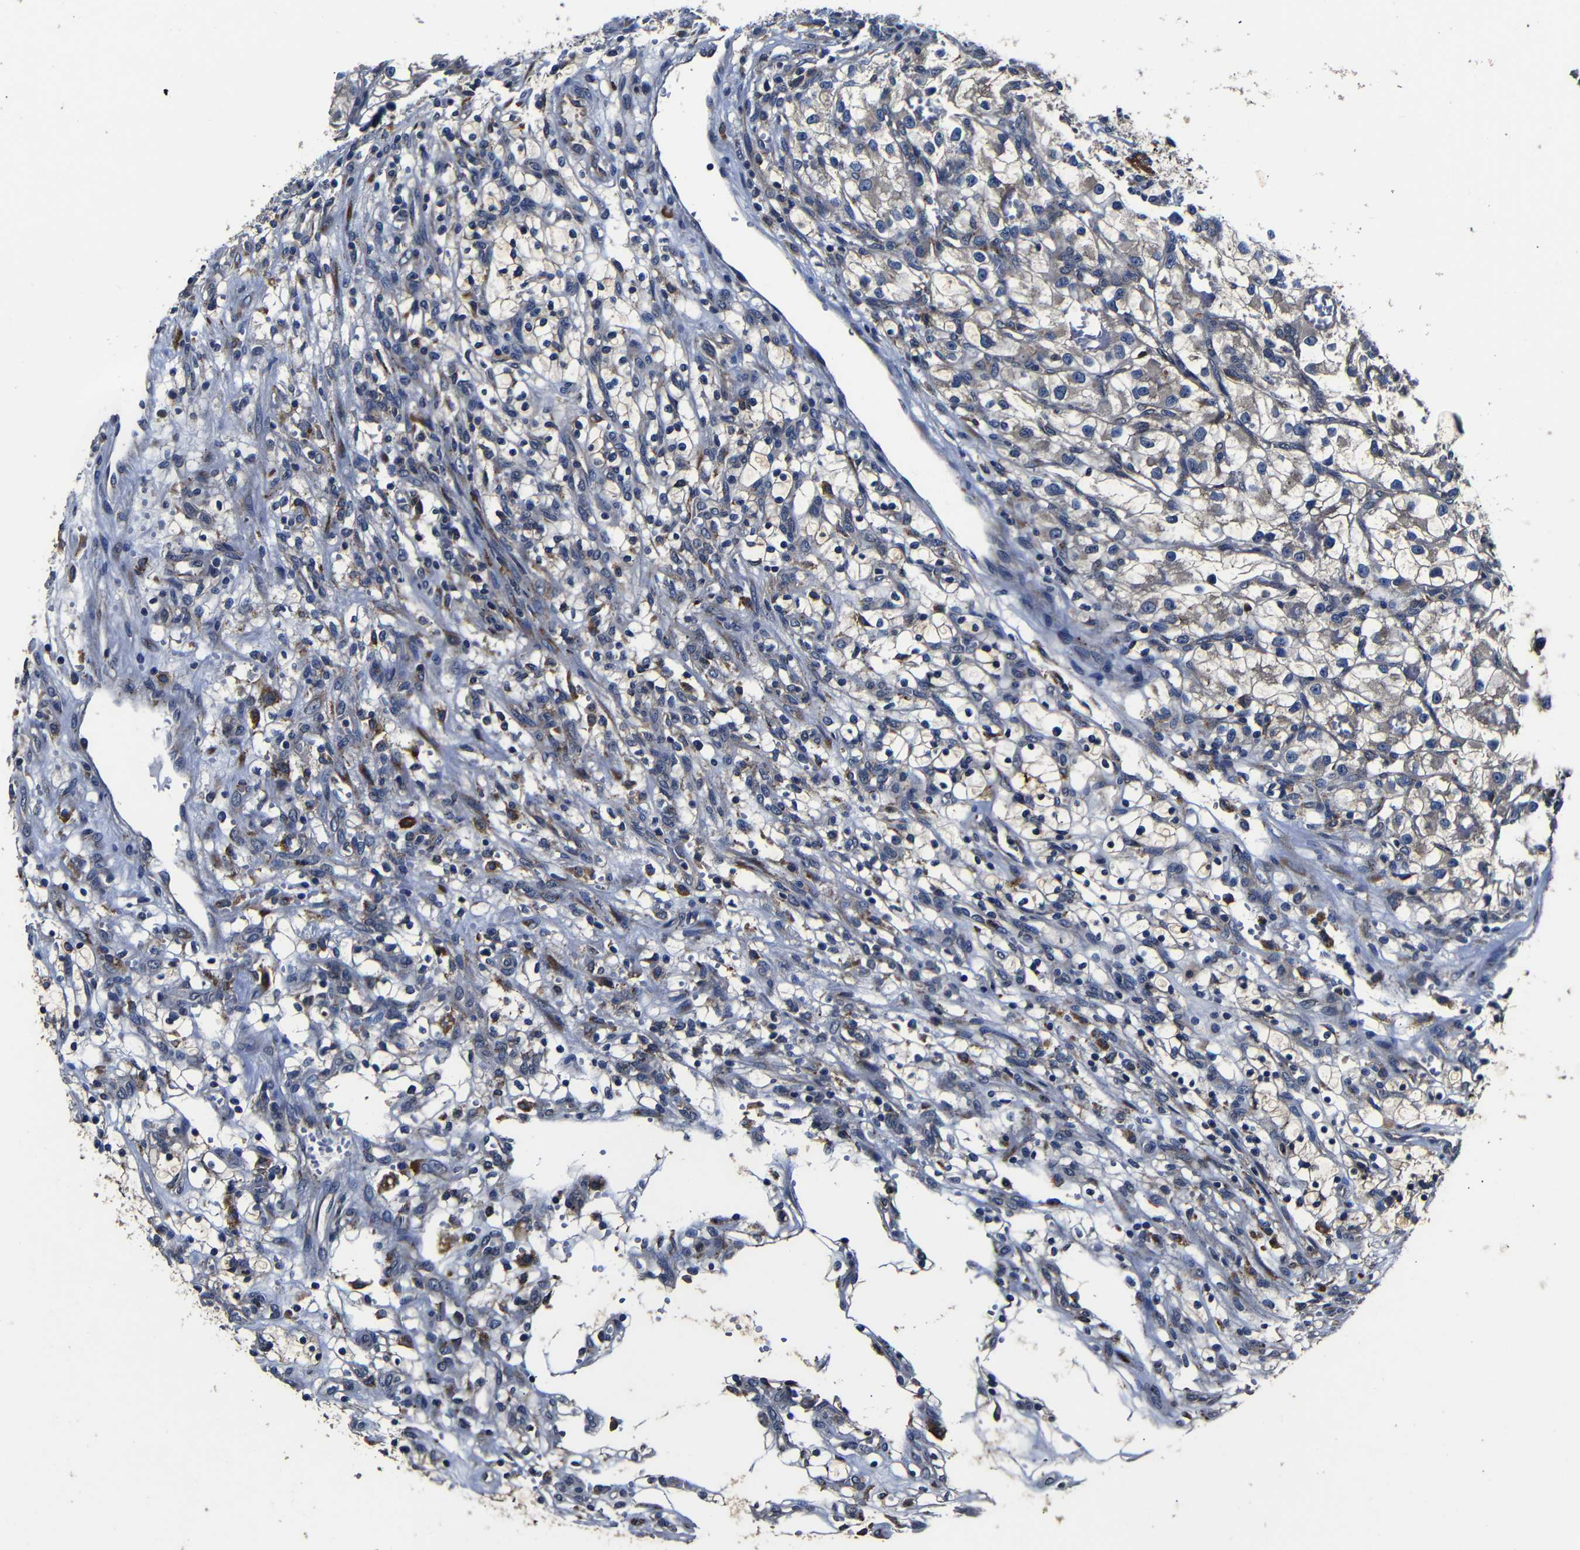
{"staining": {"intensity": "weak", "quantity": "25%-75%", "location": "cytoplasmic/membranous"}, "tissue": "renal cancer", "cell_type": "Tumor cells", "image_type": "cancer", "snomed": [{"axis": "morphology", "description": "Adenocarcinoma, NOS"}, {"axis": "topography", "description": "Kidney"}], "caption": "IHC (DAB (3,3'-diaminobenzidine)) staining of human renal cancer demonstrates weak cytoplasmic/membranous protein positivity in about 25%-75% of tumor cells.", "gene": "SCN9A", "patient": {"sex": "female", "age": 57}}